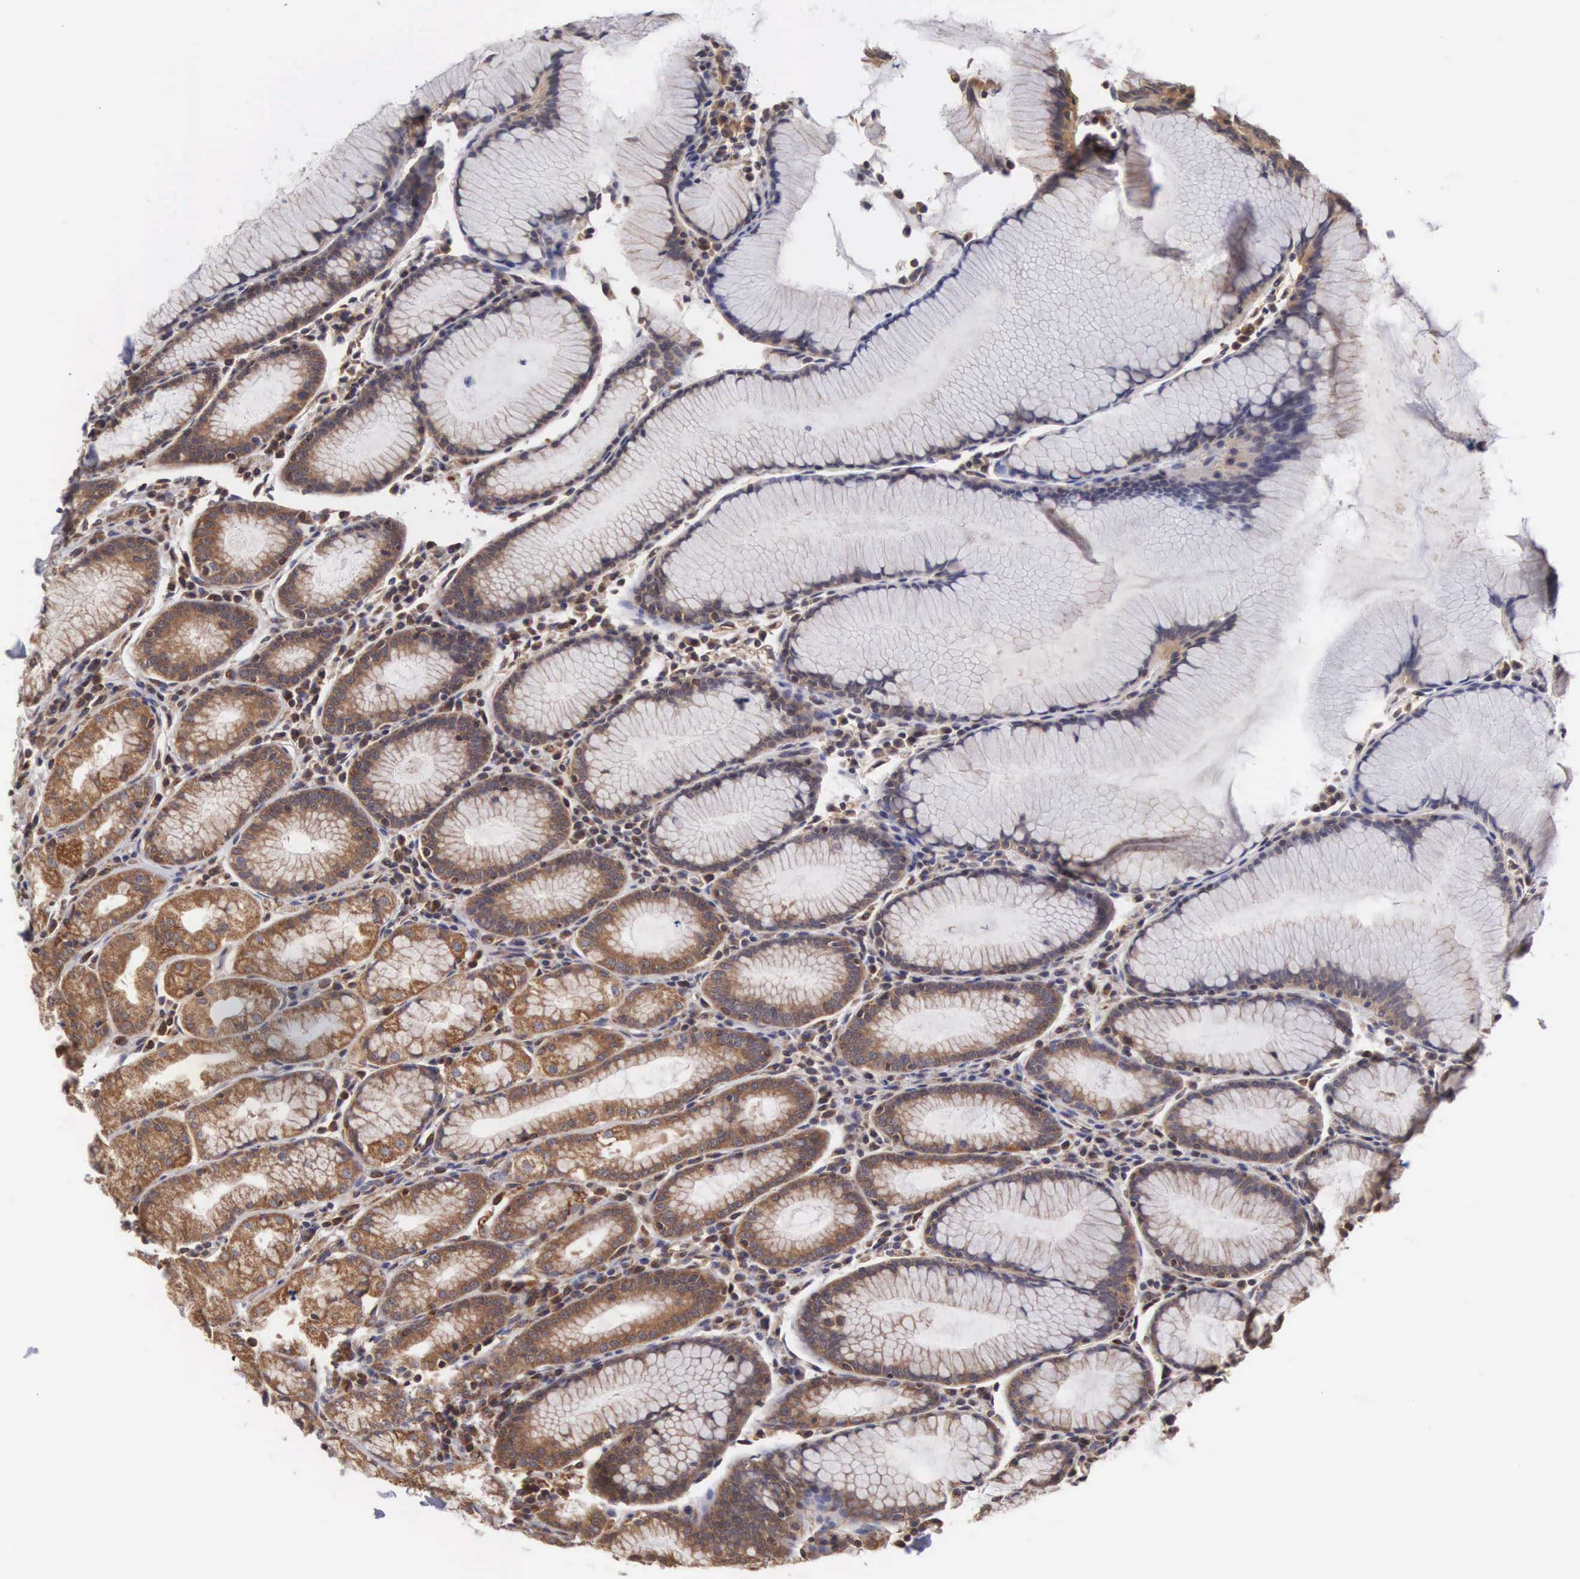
{"staining": {"intensity": "moderate", "quantity": ">75%", "location": "cytoplasmic/membranous"}, "tissue": "stomach", "cell_type": "Glandular cells", "image_type": "normal", "snomed": [{"axis": "morphology", "description": "Normal tissue, NOS"}, {"axis": "topography", "description": "Stomach, lower"}], "caption": "Glandular cells demonstrate medium levels of moderate cytoplasmic/membranous staining in approximately >75% of cells in benign human stomach. (Brightfield microscopy of DAB IHC at high magnification).", "gene": "DHRS1", "patient": {"sex": "female", "age": 43}}